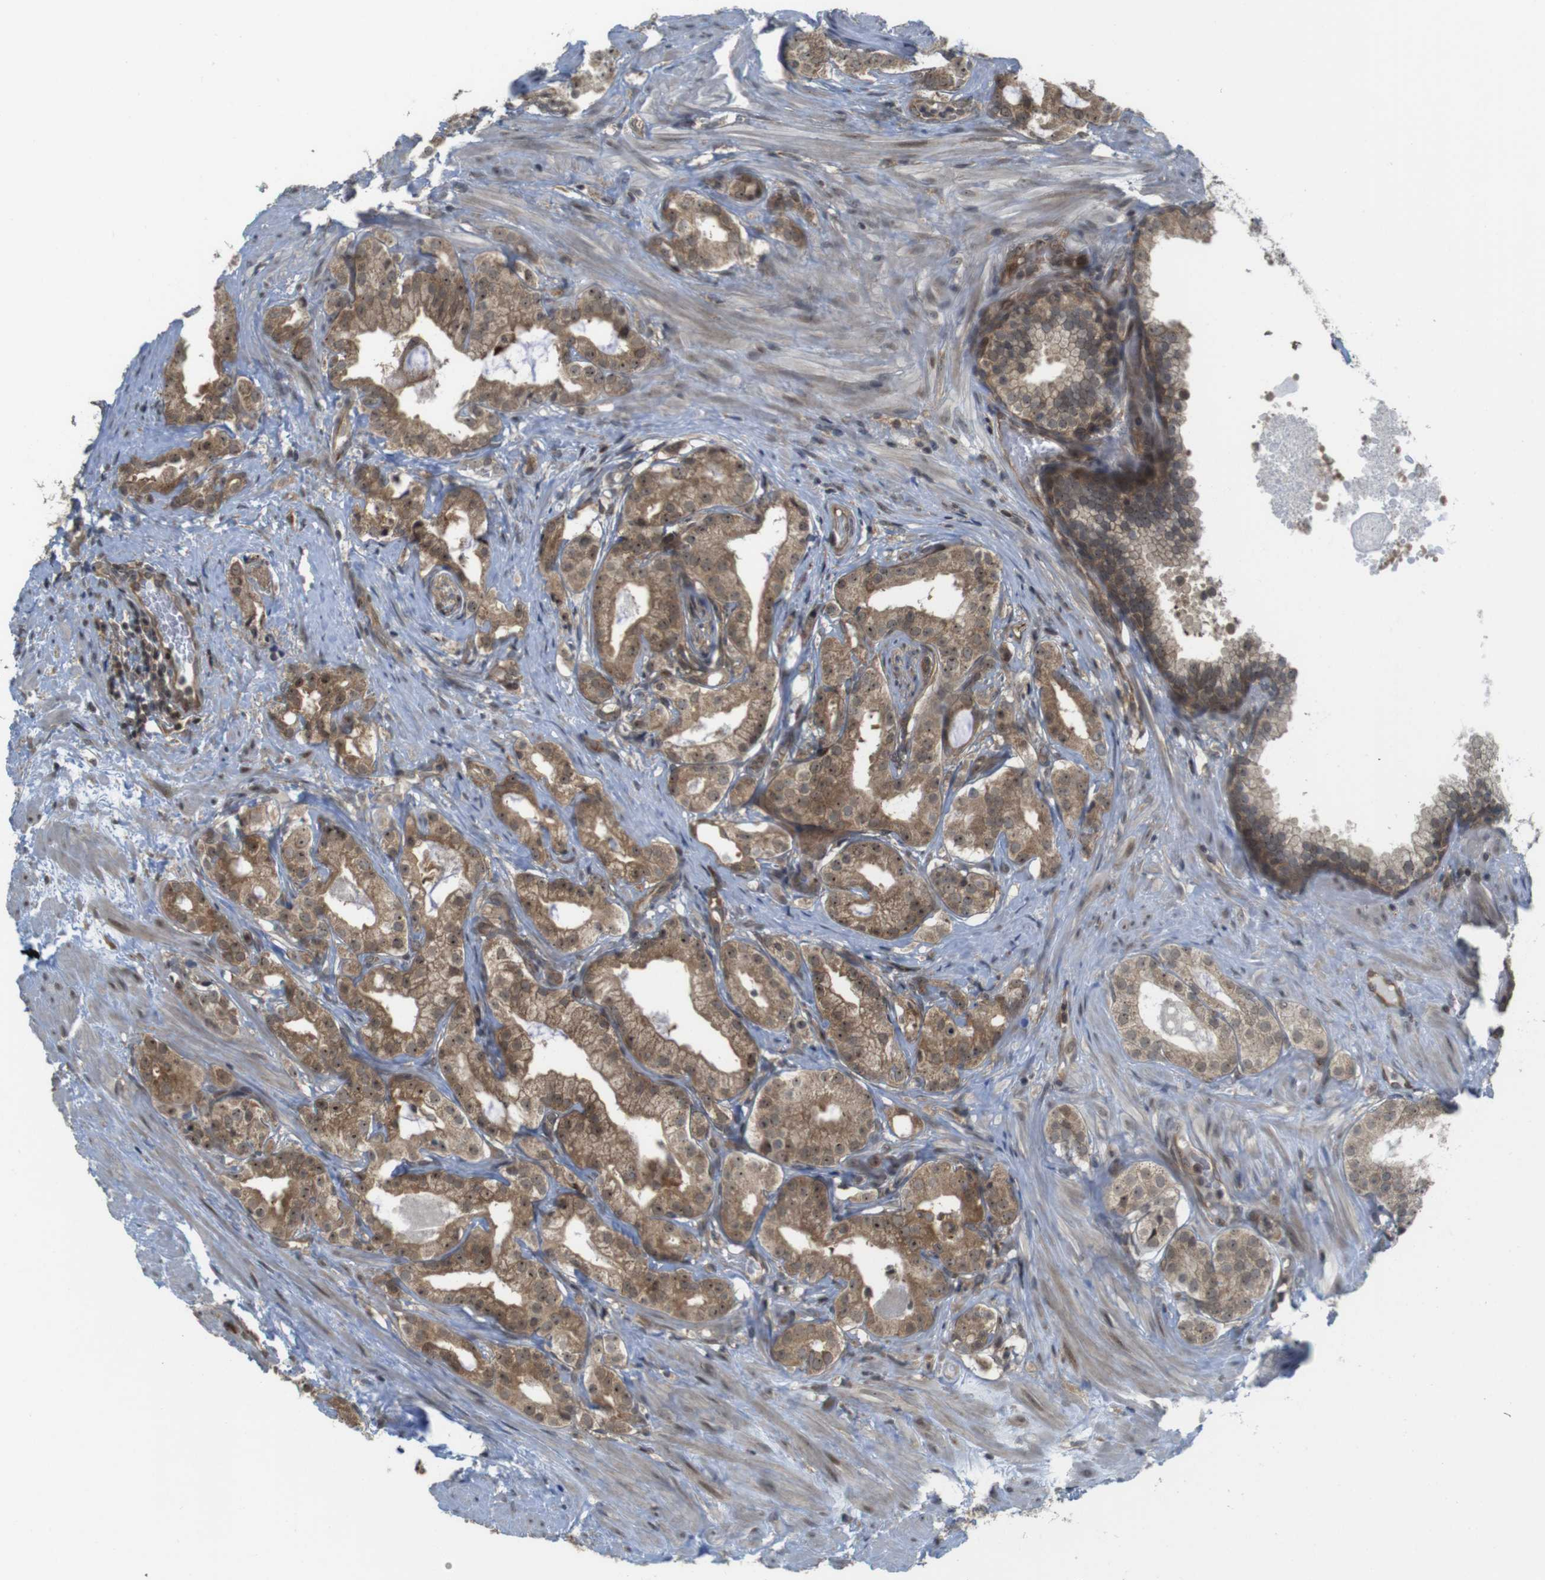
{"staining": {"intensity": "moderate", "quantity": ">75%", "location": "cytoplasmic/membranous,nuclear"}, "tissue": "prostate cancer", "cell_type": "Tumor cells", "image_type": "cancer", "snomed": [{"axis": "morphology", "description": "Adenocarcinoma, Low grade"}, {"axis": "topography", "description": "Prostate"}], "caption": "Brown immunohistochemical staining in human prostate cancer reveals moderate cytoplasmic/membranous and nuclear staining in approximately >75% of tumor cells.", "gene": "CC2D1A", "patient": {"sex": "male", "age": 59}}